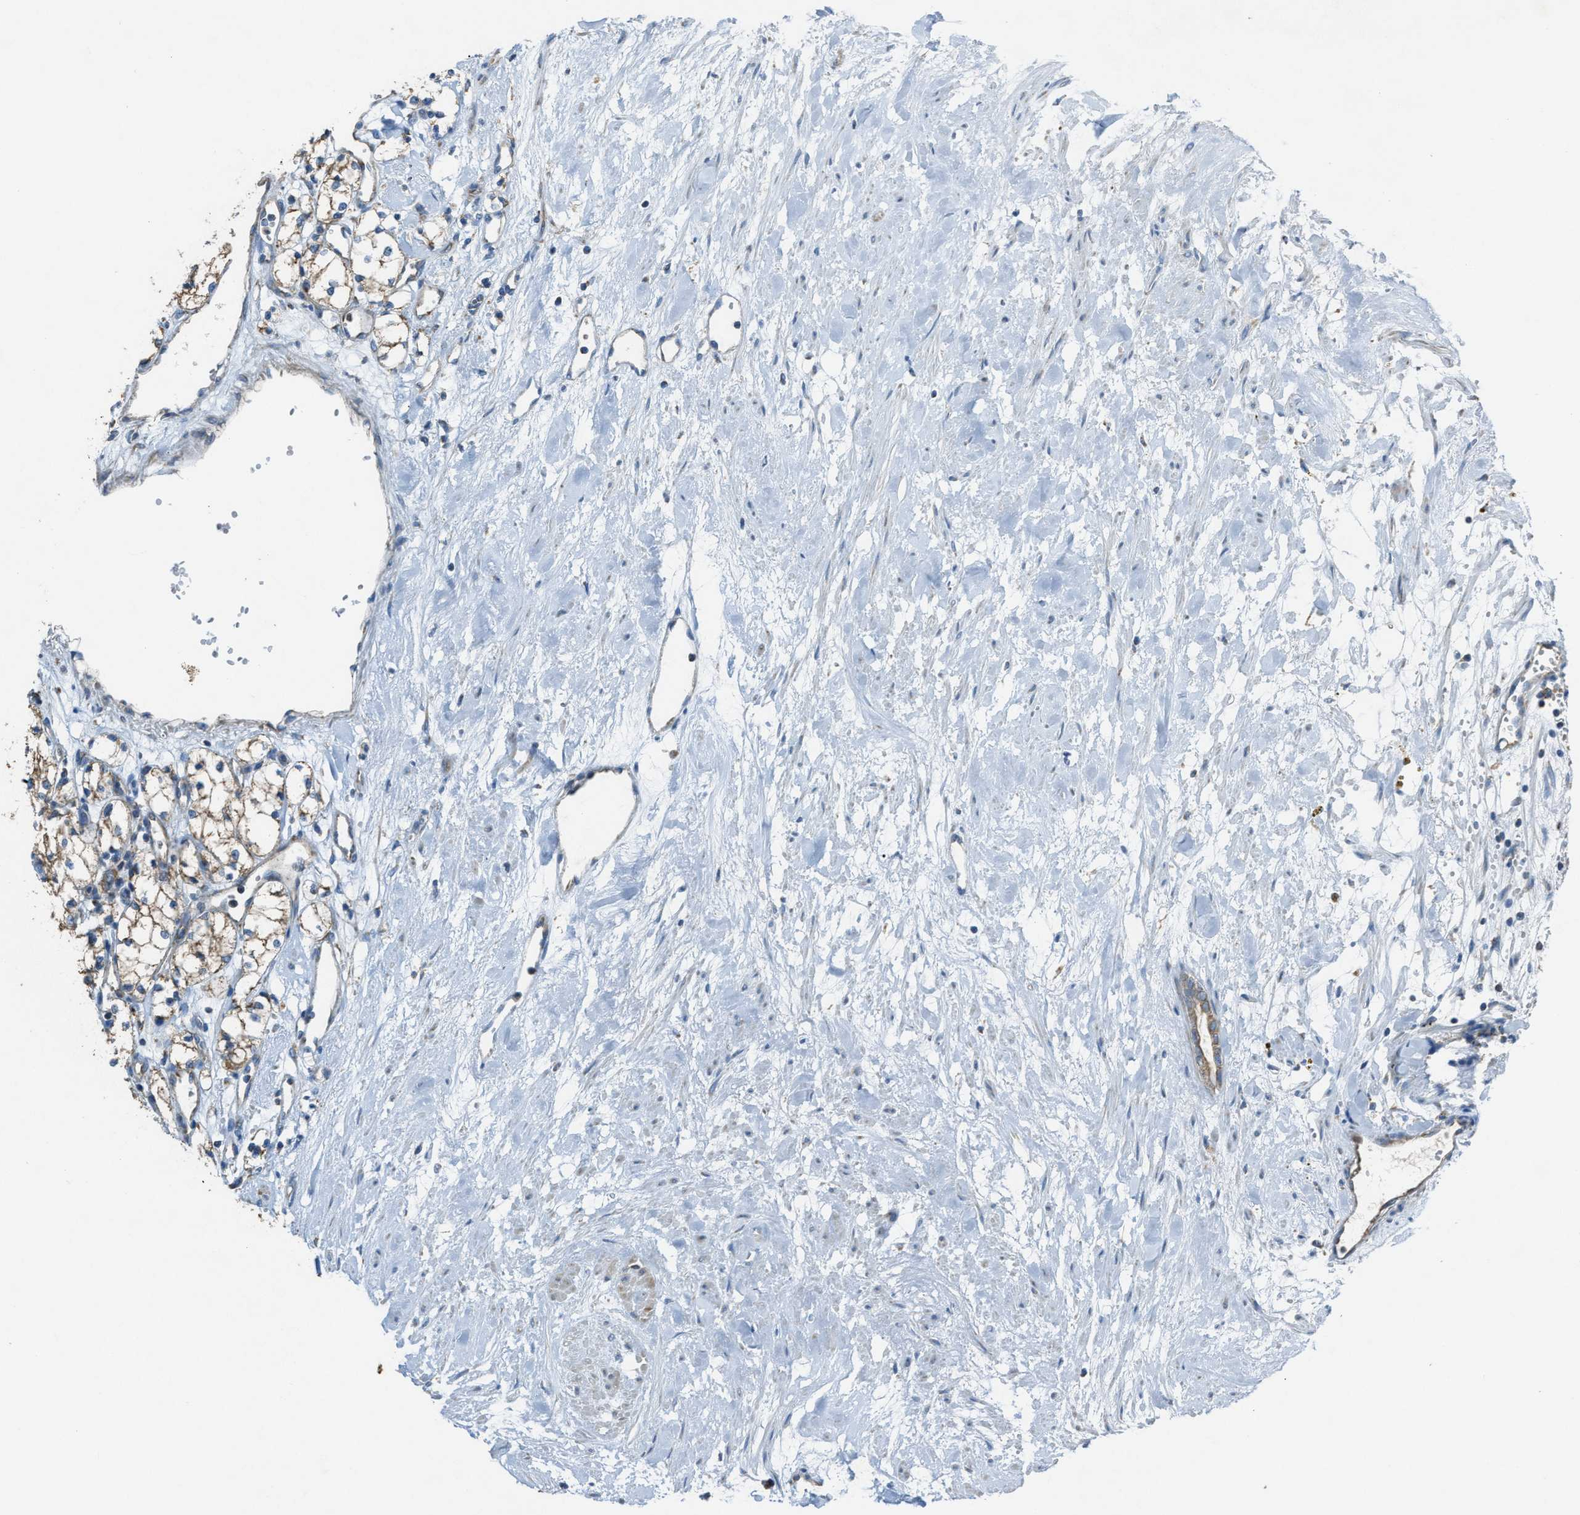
{"staining": {"intensity": "moderate", "quantity": ">75%", "location": "cytoplasmic/membranous"}, "tissue": "renal cancer", "cell_type": "Tumor cells", "image_type": "cancer", "snomed": [{"axis": "morphology", "description": "Adenocarcinoma, NOS"}, {"axis": "topography", "description": "Kidney"}], "caption": "Renal cancer stained with DAB immunohistochemistry demonstrates medium levels of moderate cytoplasmic/membranous expression in approximately >75% of tumor cells.", "gene": "SLC25A11", "patient": {"sex": "male", "age": 59}}